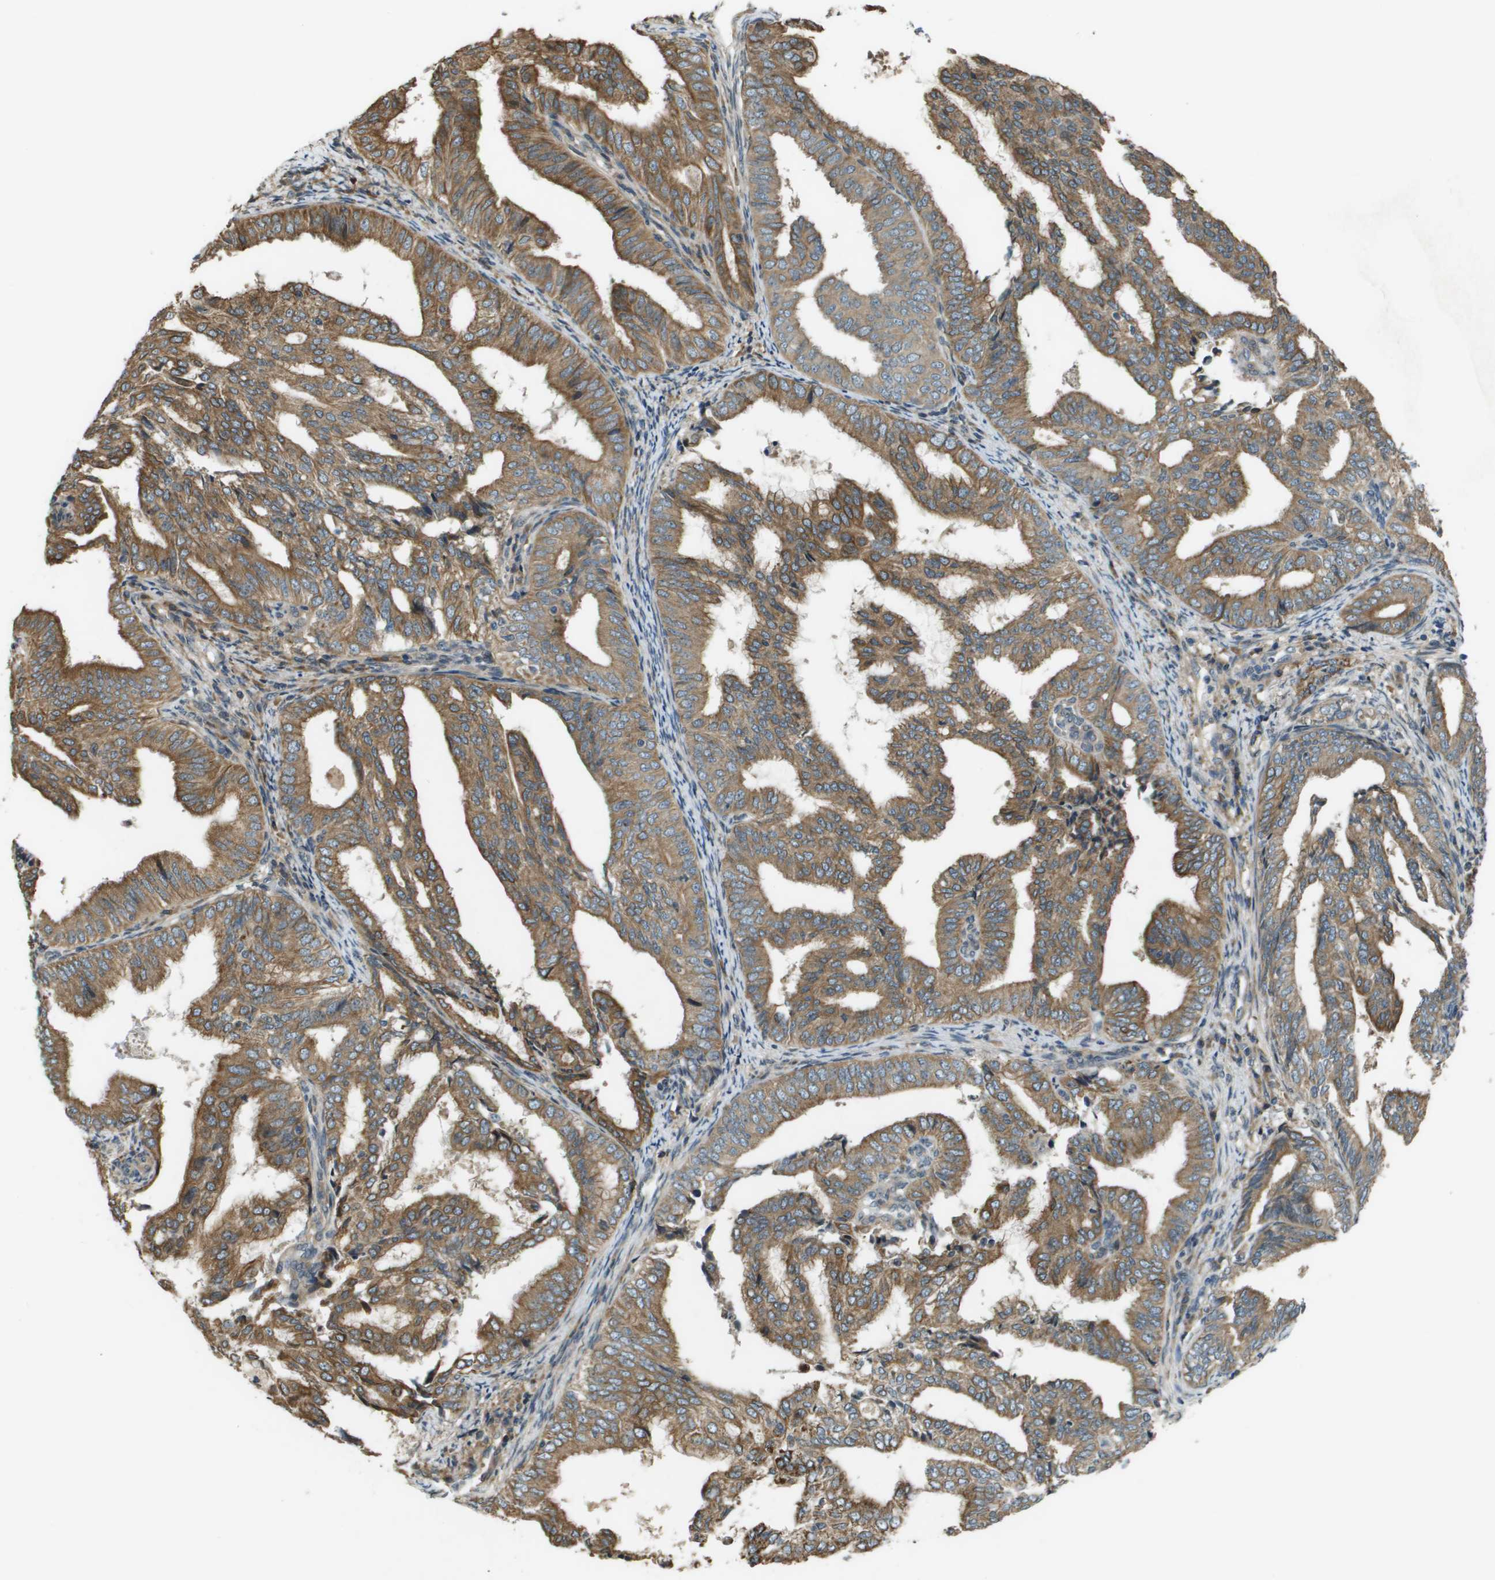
{"staining": {"intensity": "moderate", "quantity": ">75%", "location": "cytoplasmic/membranous"}, "tissue": "endometrial cancer", "cell_type": "Tumor cells", "image_type": "cancer", "snomed": [{"axis": "morphology", "description": "Adenocarcinoma, NOS"}, {"axis": "topography", "description": "Endometrium"}], "caption": "The photomicrograph reveals a brown stain indicating the presence of a protein in the cytoplasmic/membranous of tumor cells in endometrial cancer. (DAB (3,3'-diaminobenzidine) IHC with brightfield microscopy, high magnification).", "gene": "CDKN2C", "patient": {"sex": "female", "age": 58}}